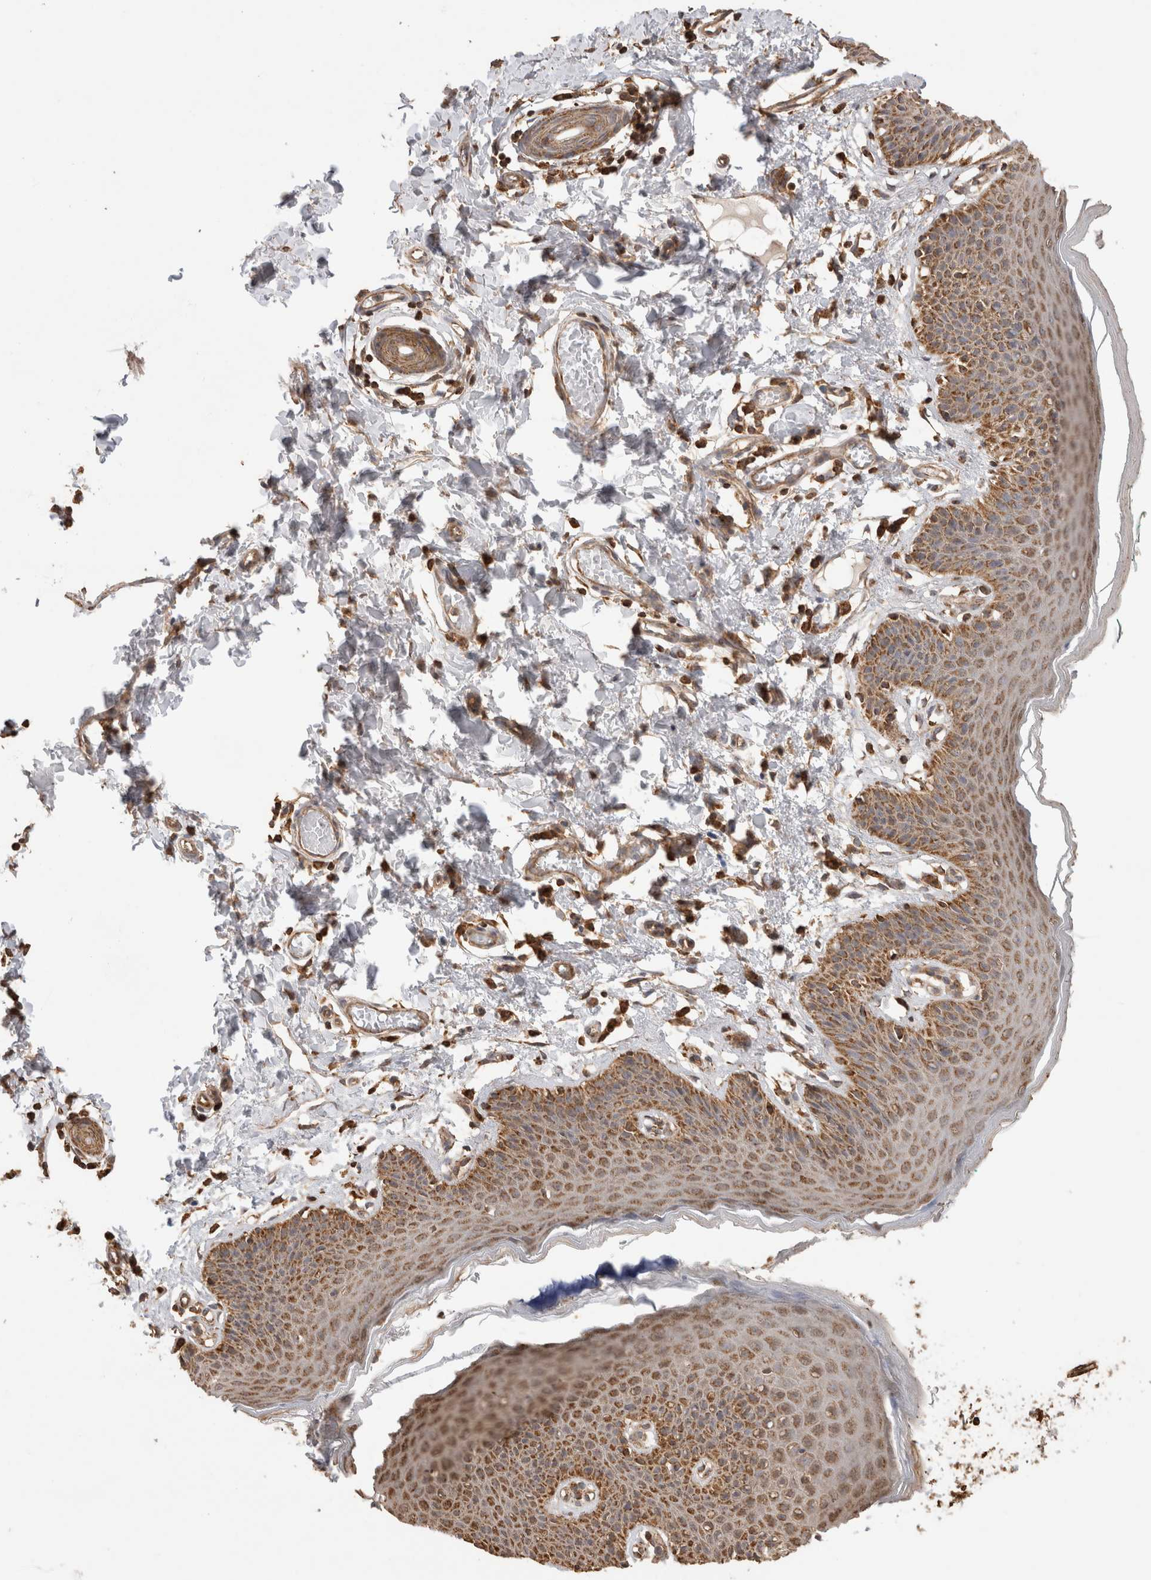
{"staining": {"intensity": "strong", "quantity": "25%-75%", "location": "cytoplasmic/membranous"}, "tissue": "skin", "cell_type": "Epidermal cells", "image_type": "normal", "snomed": [{"axis": "morphology", "description": "Normal tissue, NOS"}, {"axis": "topography", "description": "Vulva"}], "caption": "Strong cytoplasmic/membranous staining for a protein is appreciated in approximately 25%-75% of epidermal cells of unremarkable skin using immunohistochemistry.", "gene": "IMMP2L", "patient": {"sex": "female", "age": 66}}